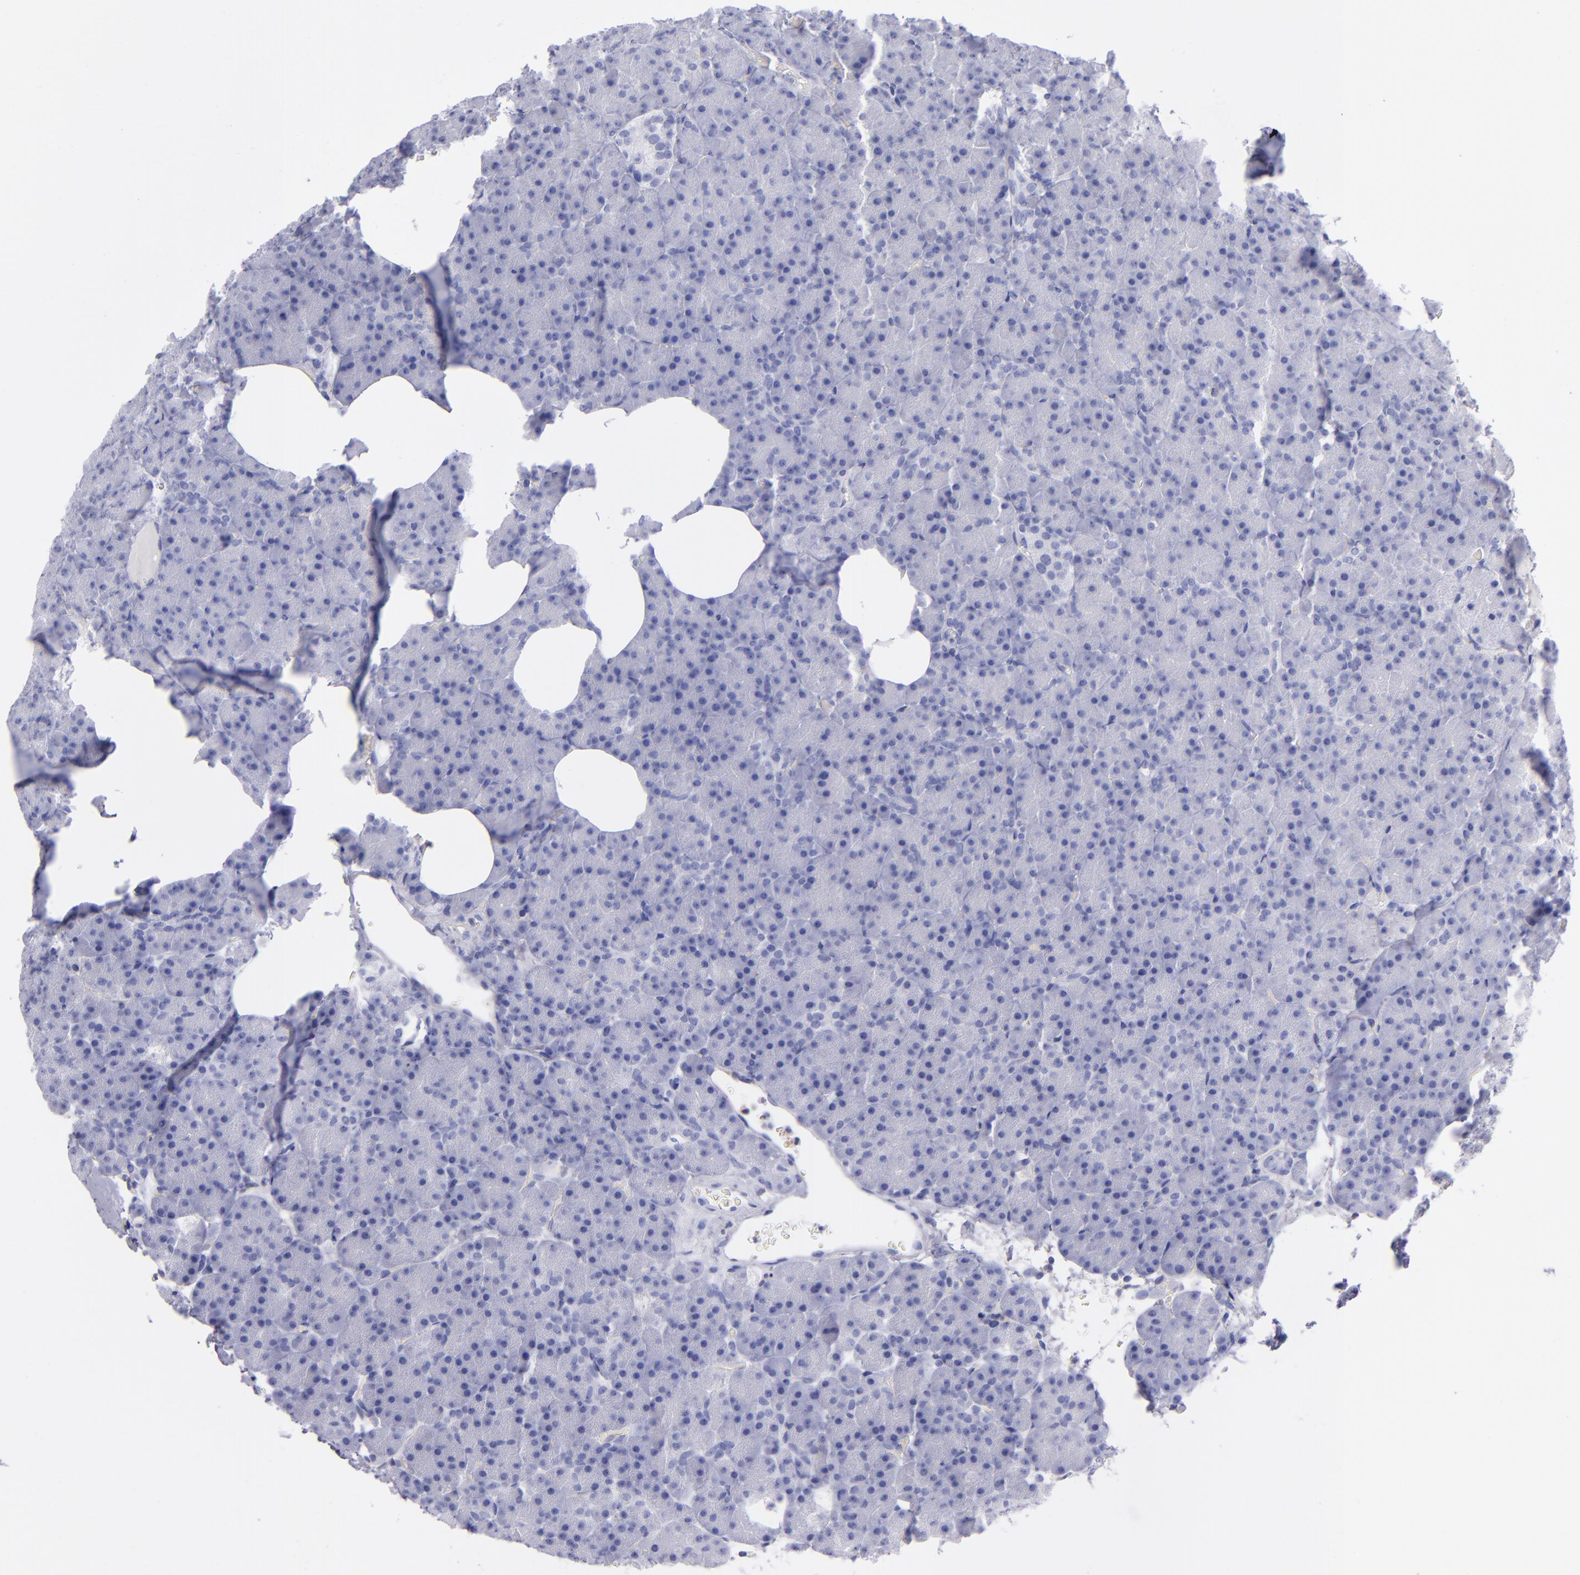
{"staining": {"intensity": "negative", "quantity": "none", "location": "none"}, "tissue": "pancreas", "cell_type": "Exocrine glandular cells", "image_type": "normal", "snomed": [{"axis": "morphology", "description": "Normal tissue, NOS"}, {"axis": "topography", "description": "Pancreas"}], "caption": "This is a micrograph of IHC staining of normal pancreas, which shows no staining in exocrine glandular cells. (Stains: DAB (3,3'-diaminobenzidine) IHC with hematoxylin counter stain, Microscopy: brightfield microscopy at high magnification).", "gene": "CD37", "patient": {"sex": "female", "age": 35}}